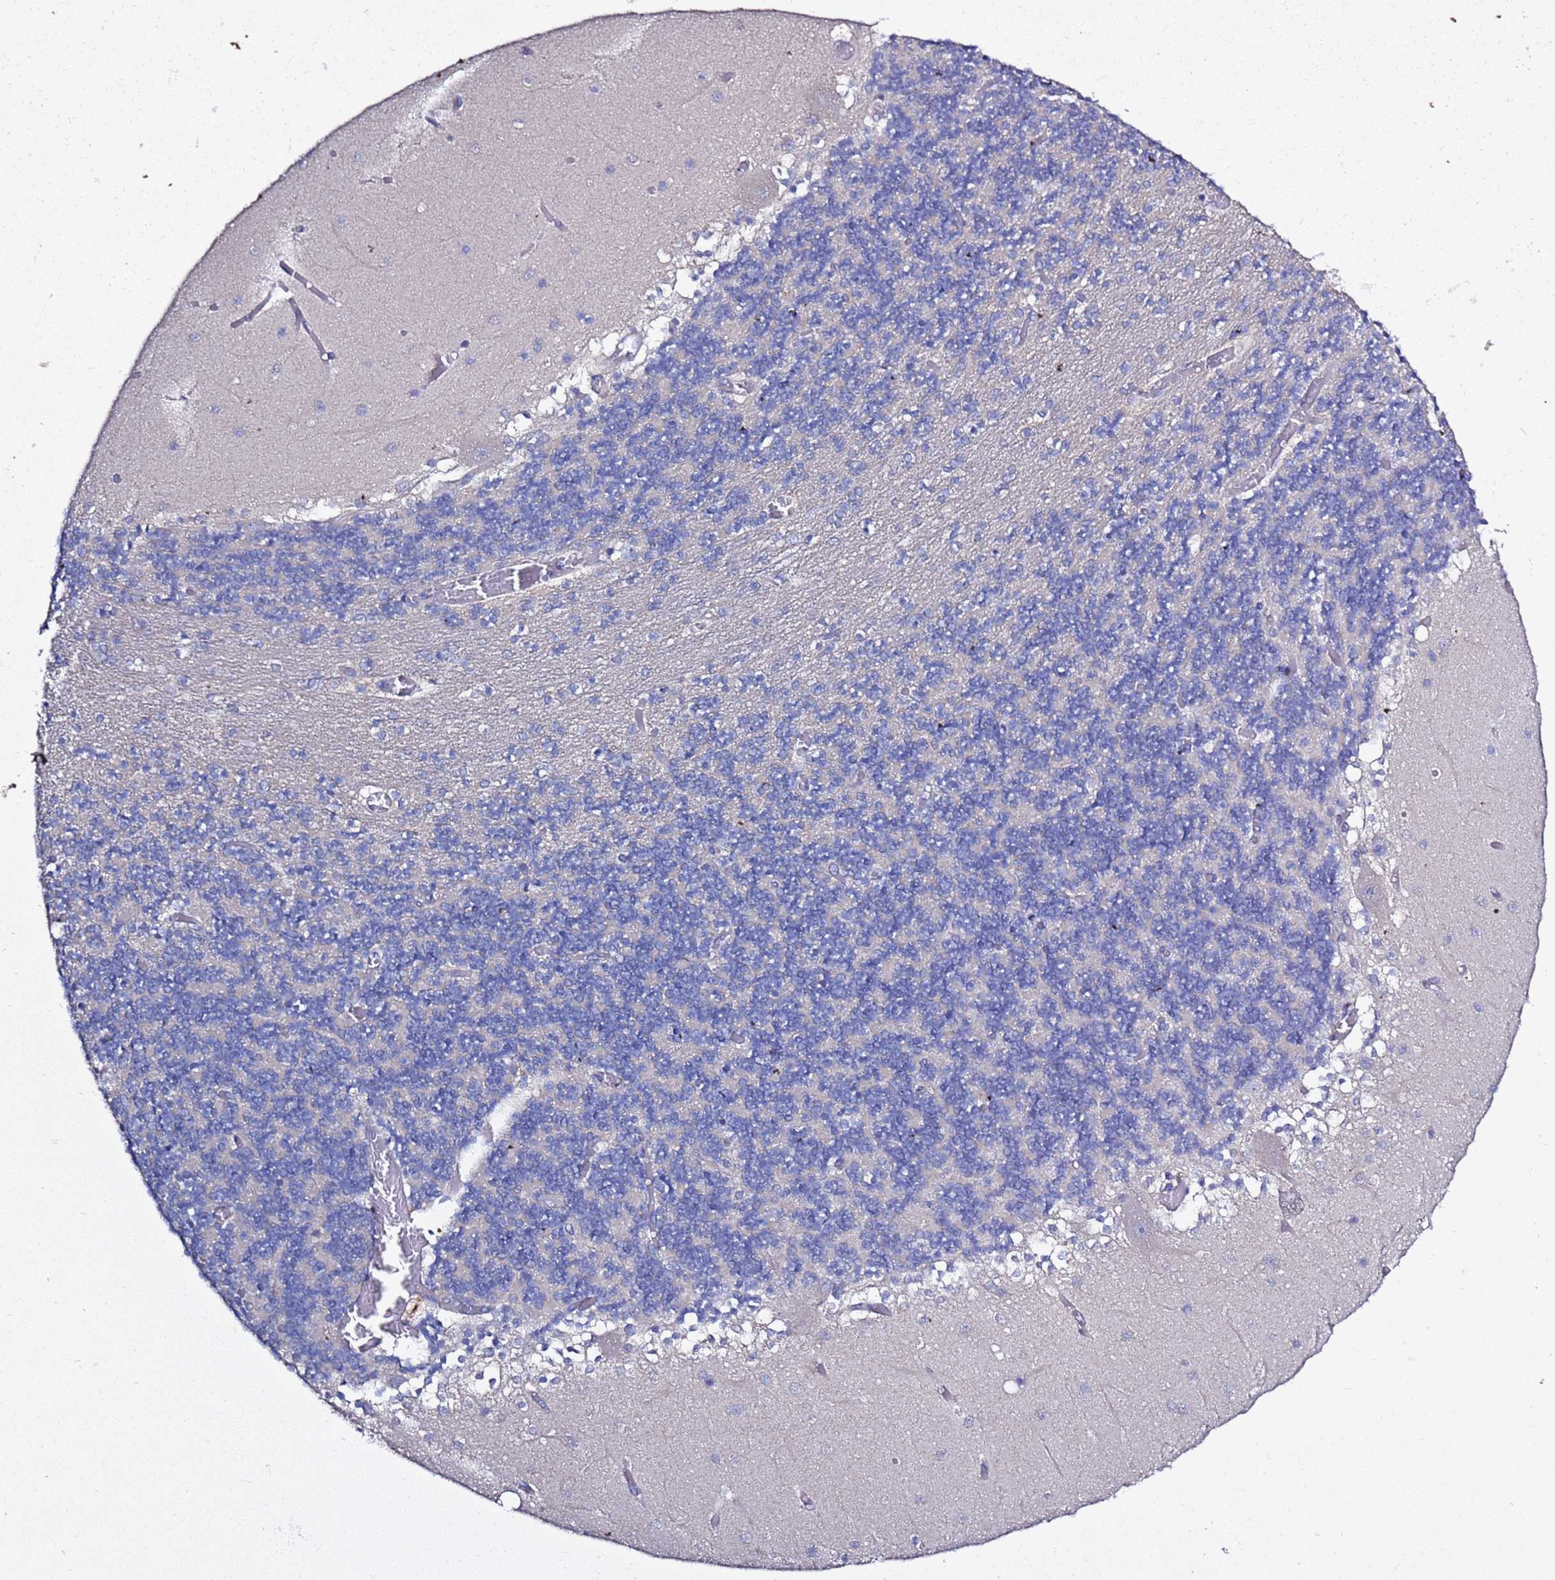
{"staining": {"intensity": "negative", "quantity": "none", "location": "none"}, "tissue": "cerebellum", "cell_type": "Cells in granular layer", "image_type": "normal", "snomed": [{"axis": "morphology", "description": "Normal tissue, NOS"}, {"axis": "topography", "description": "Cerebellum"}], "caption": "IHC image of unremarkable cerebellum stained for a protein (brown), which exhibits no expression in cells in granular layer. (IHC, brightfield microscopy, high magnification).", "gene": "RABL2A", "patient": {"sex": "female", "age": 28}}